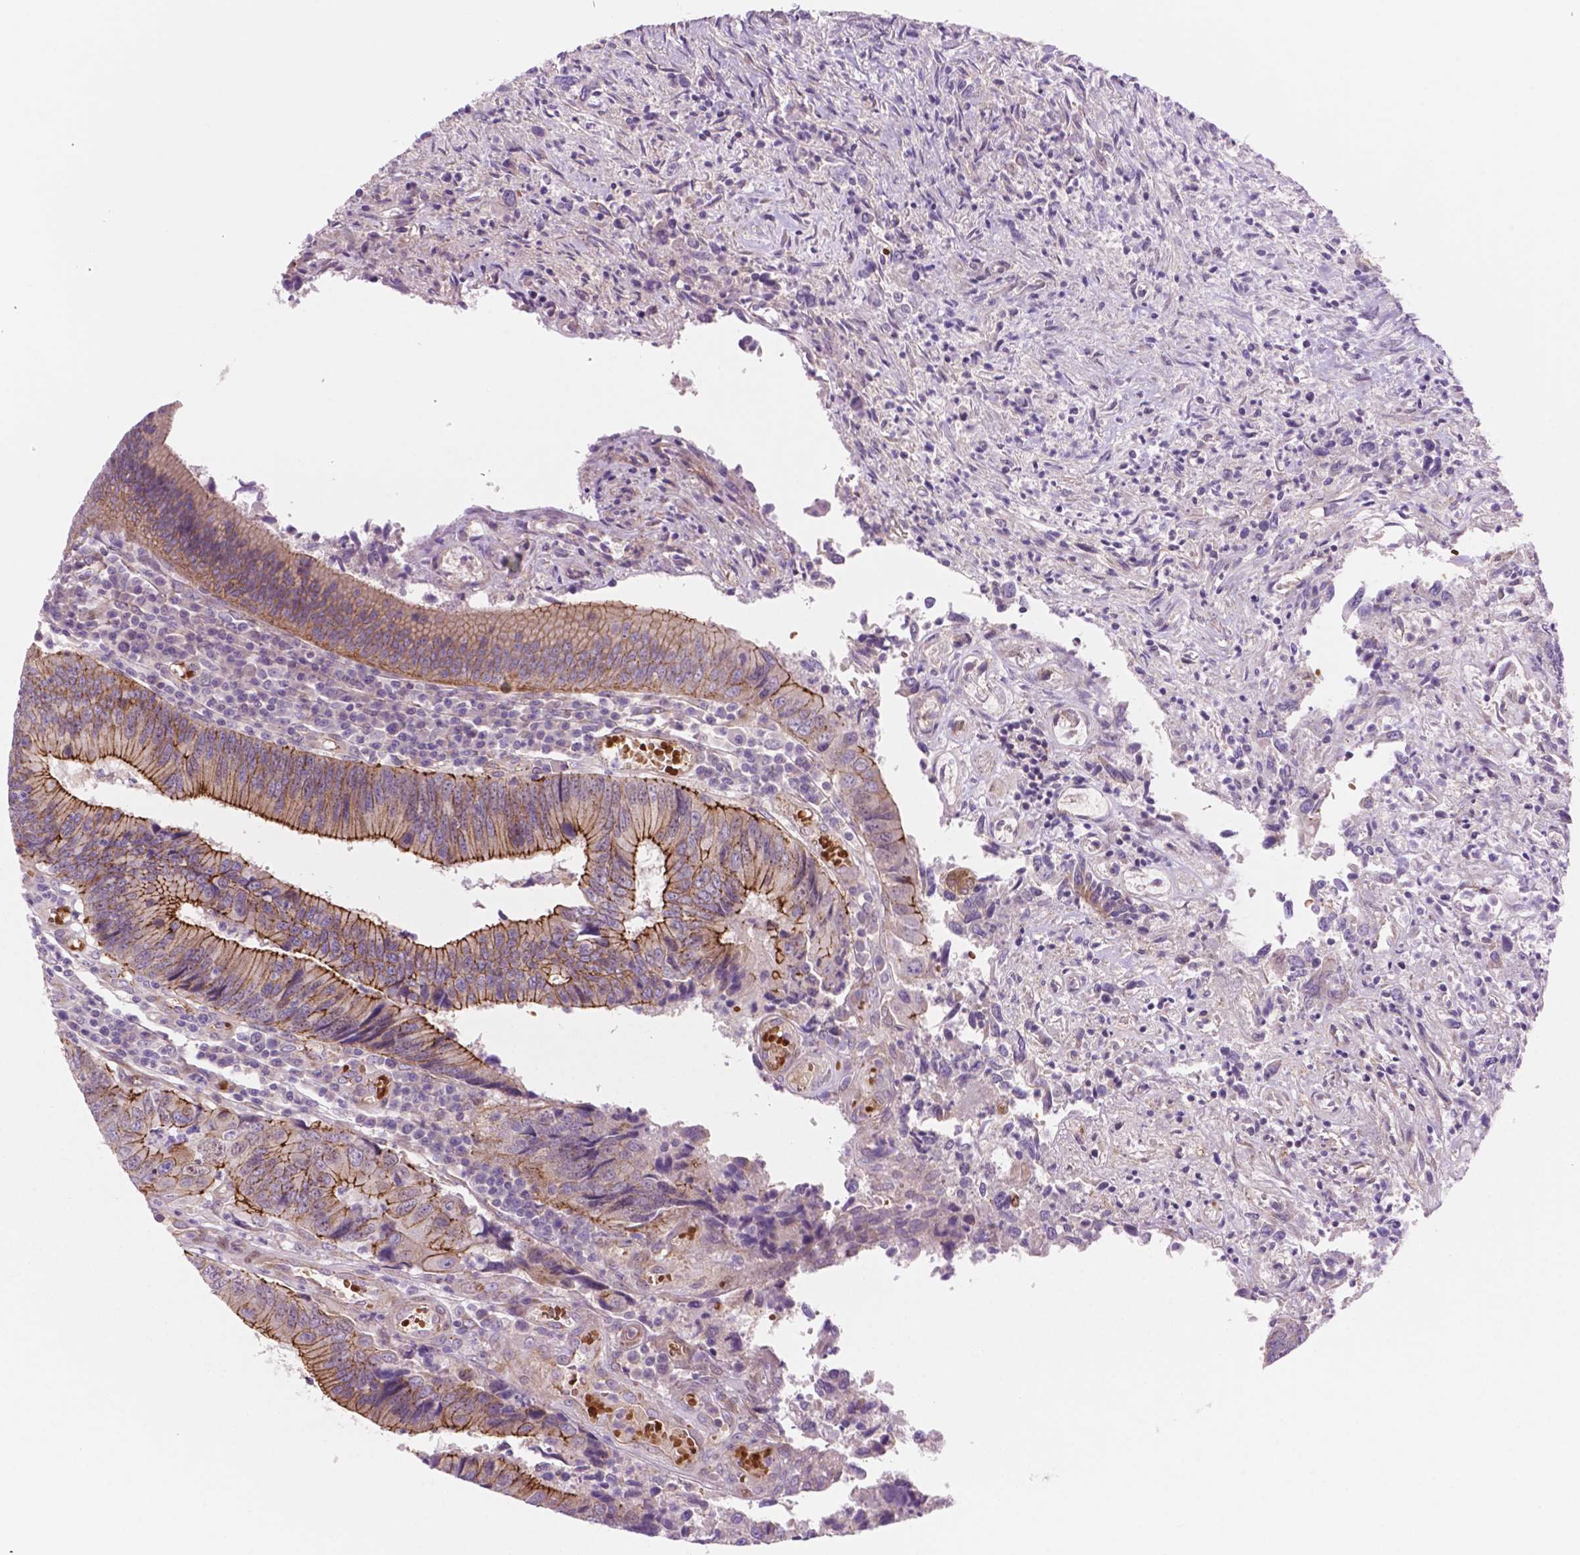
{"staining": {"intensity": "moderate", "quantity": ">75%", "location": "cytoplasmic/membranous"}, "tissue": "colorectal cancer", "cell_type": "Tumor cells", "image_type": "cancer", "snomed": [{"axis": "morphology", "description": "Adenocarcinoma, NOS"}, {"axis": "topography", "description": "Colon"}], "caption": "Immunohistochemistry of human colorectal adenocarcinoma exhibits medium levels of moderate cytoplasmic/membranous expression in approximately >75% of tumor cells.", "gene": "RND3", "patient": {"sex": "female", "age": 67}}